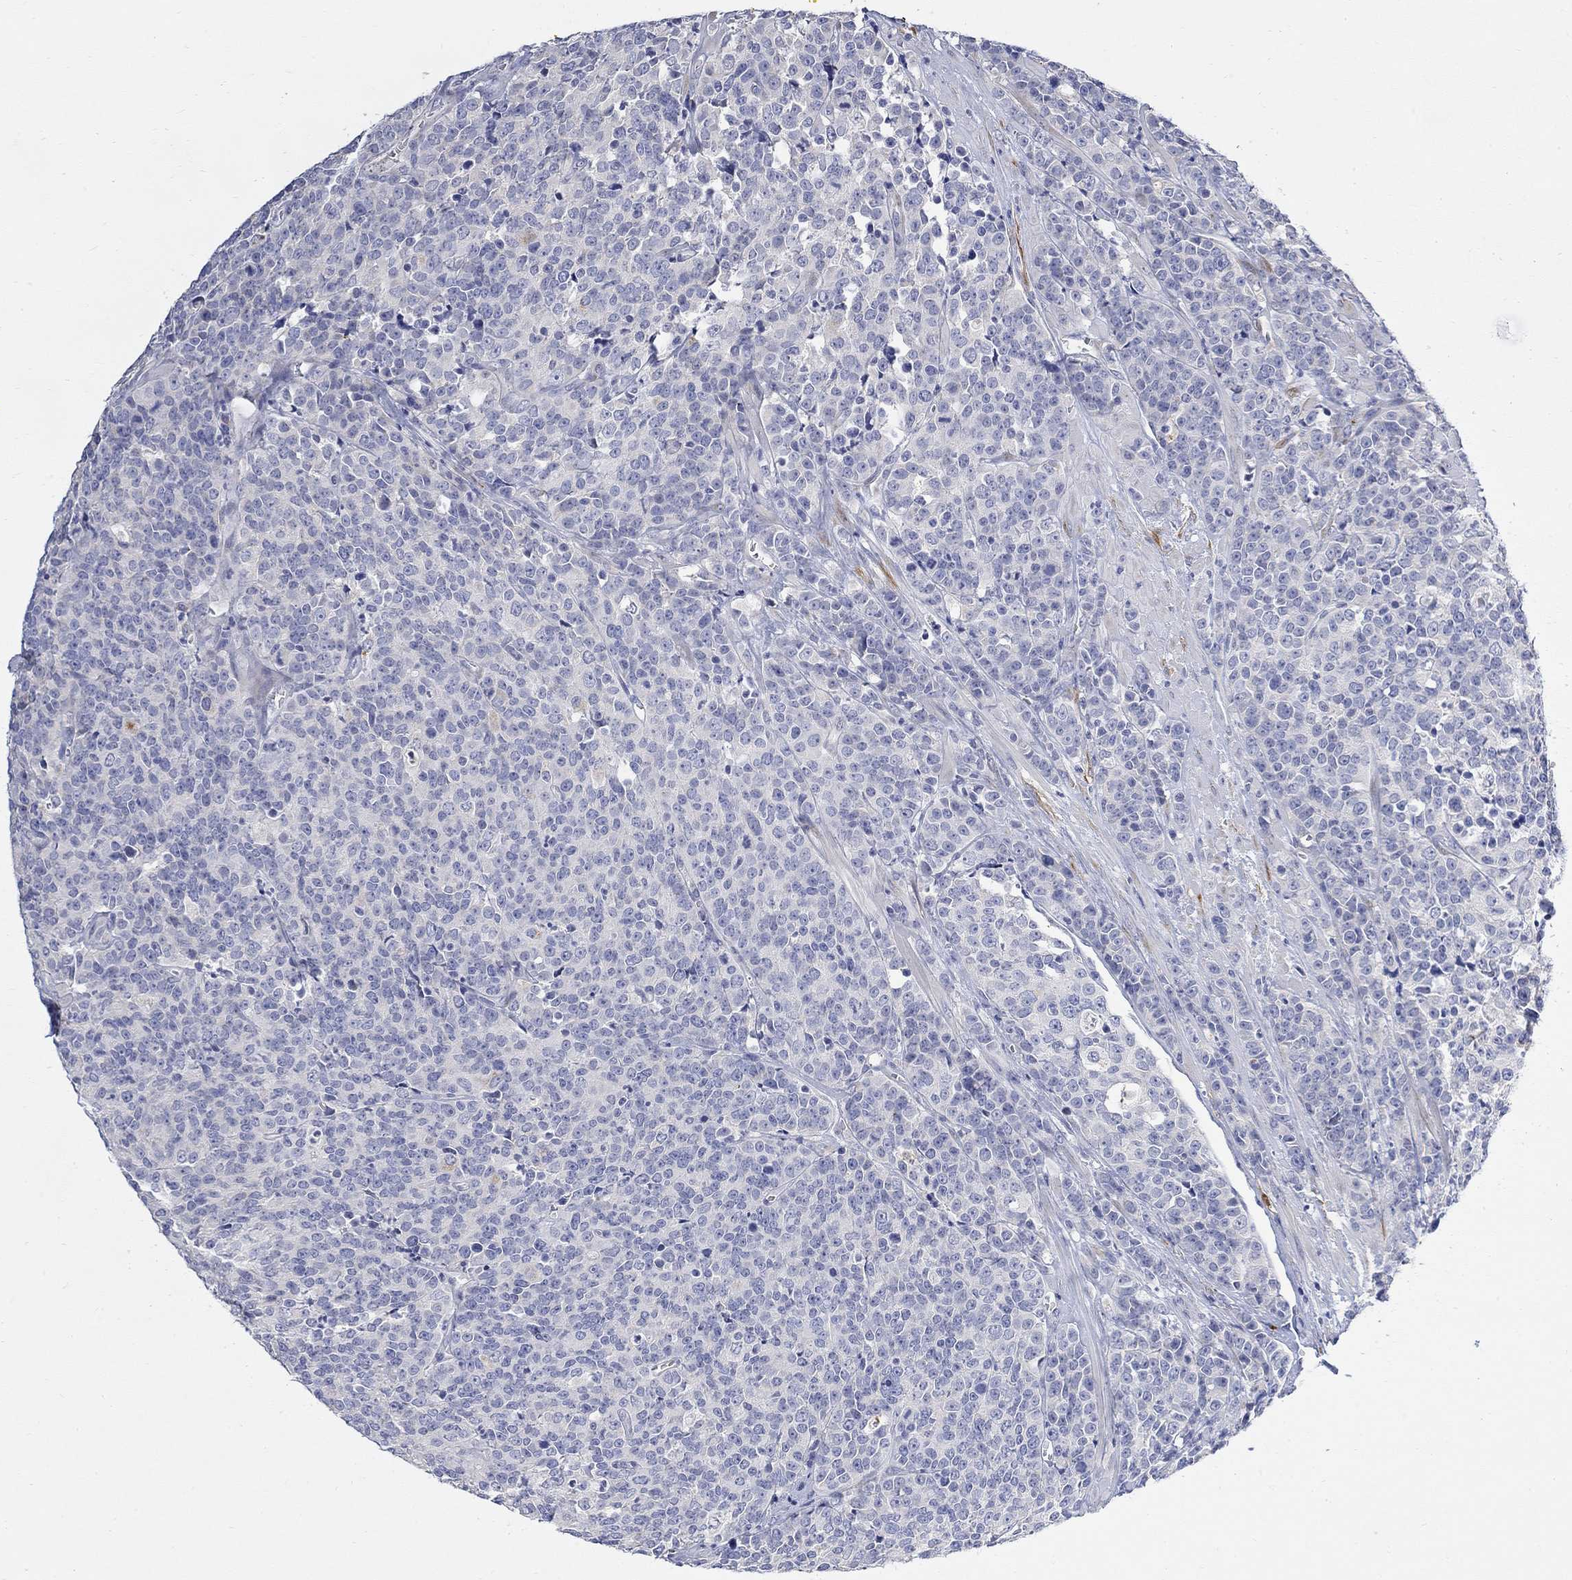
{"staining": {"intensity": "negative", "quantity": "none", "location": "none"}, "tissue": "prostate cancer", "cell_type": "Tumor cells", "image_type": "cancer", "snomed": [{"axis": "morphology", "description": "Adenocarcinoma, NOS"}, {"axis": "topography", "description": "Prostate"}], "caption": "A micrograph of human prostate adenocarcinoma is negative for staining in tumor cells.", "gene": "FNDC5", "patient": {"sex": "male", "age": 67}}